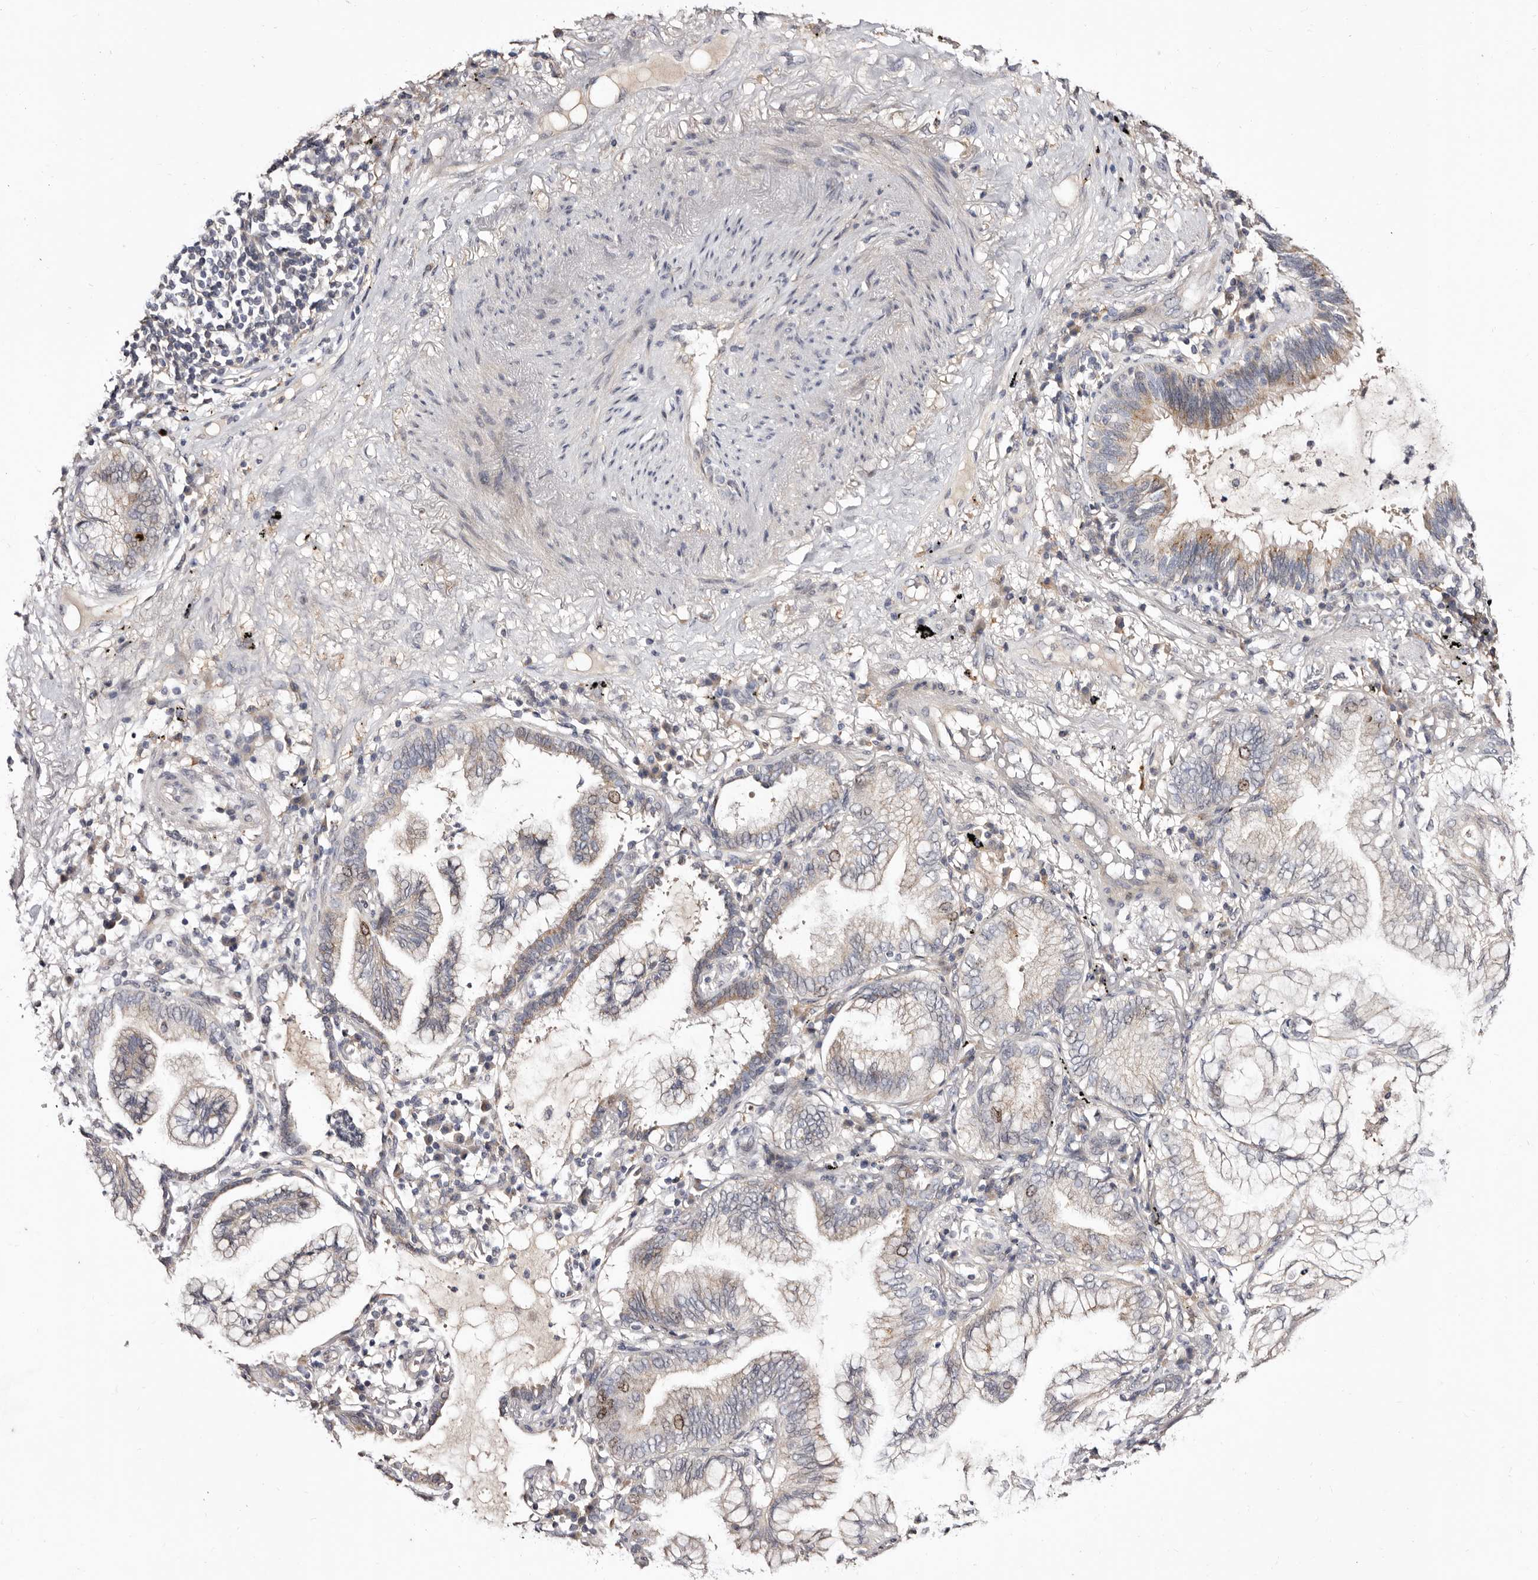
{"staining": {"intensity": "weak", "quantity": "25%-75%", "location": "cytoplasmic/membranous,nuclear"}, "tissue": "lung cancer", "cell_type": "Tumor cells", "image_type": "cancer", "snomed": [{"axis": "morphology", "description": "Adenocarcinoma, NOS"}, {"axis": "topography", "description": "Lung"}], "caption": "A brown stain labels weak cytoplasmic/membranous and nuclear staining of a protein in human lung cancer (adenocarcinoma) tumor cells. (Stains: DAB (3,3'-diaminobenzidine) in brown, nuclei in blue, Microscopy: brightfield microscopy at high magnification).", "gene": "CDCA8", "patient": {"sex": "female", "age": 70}}